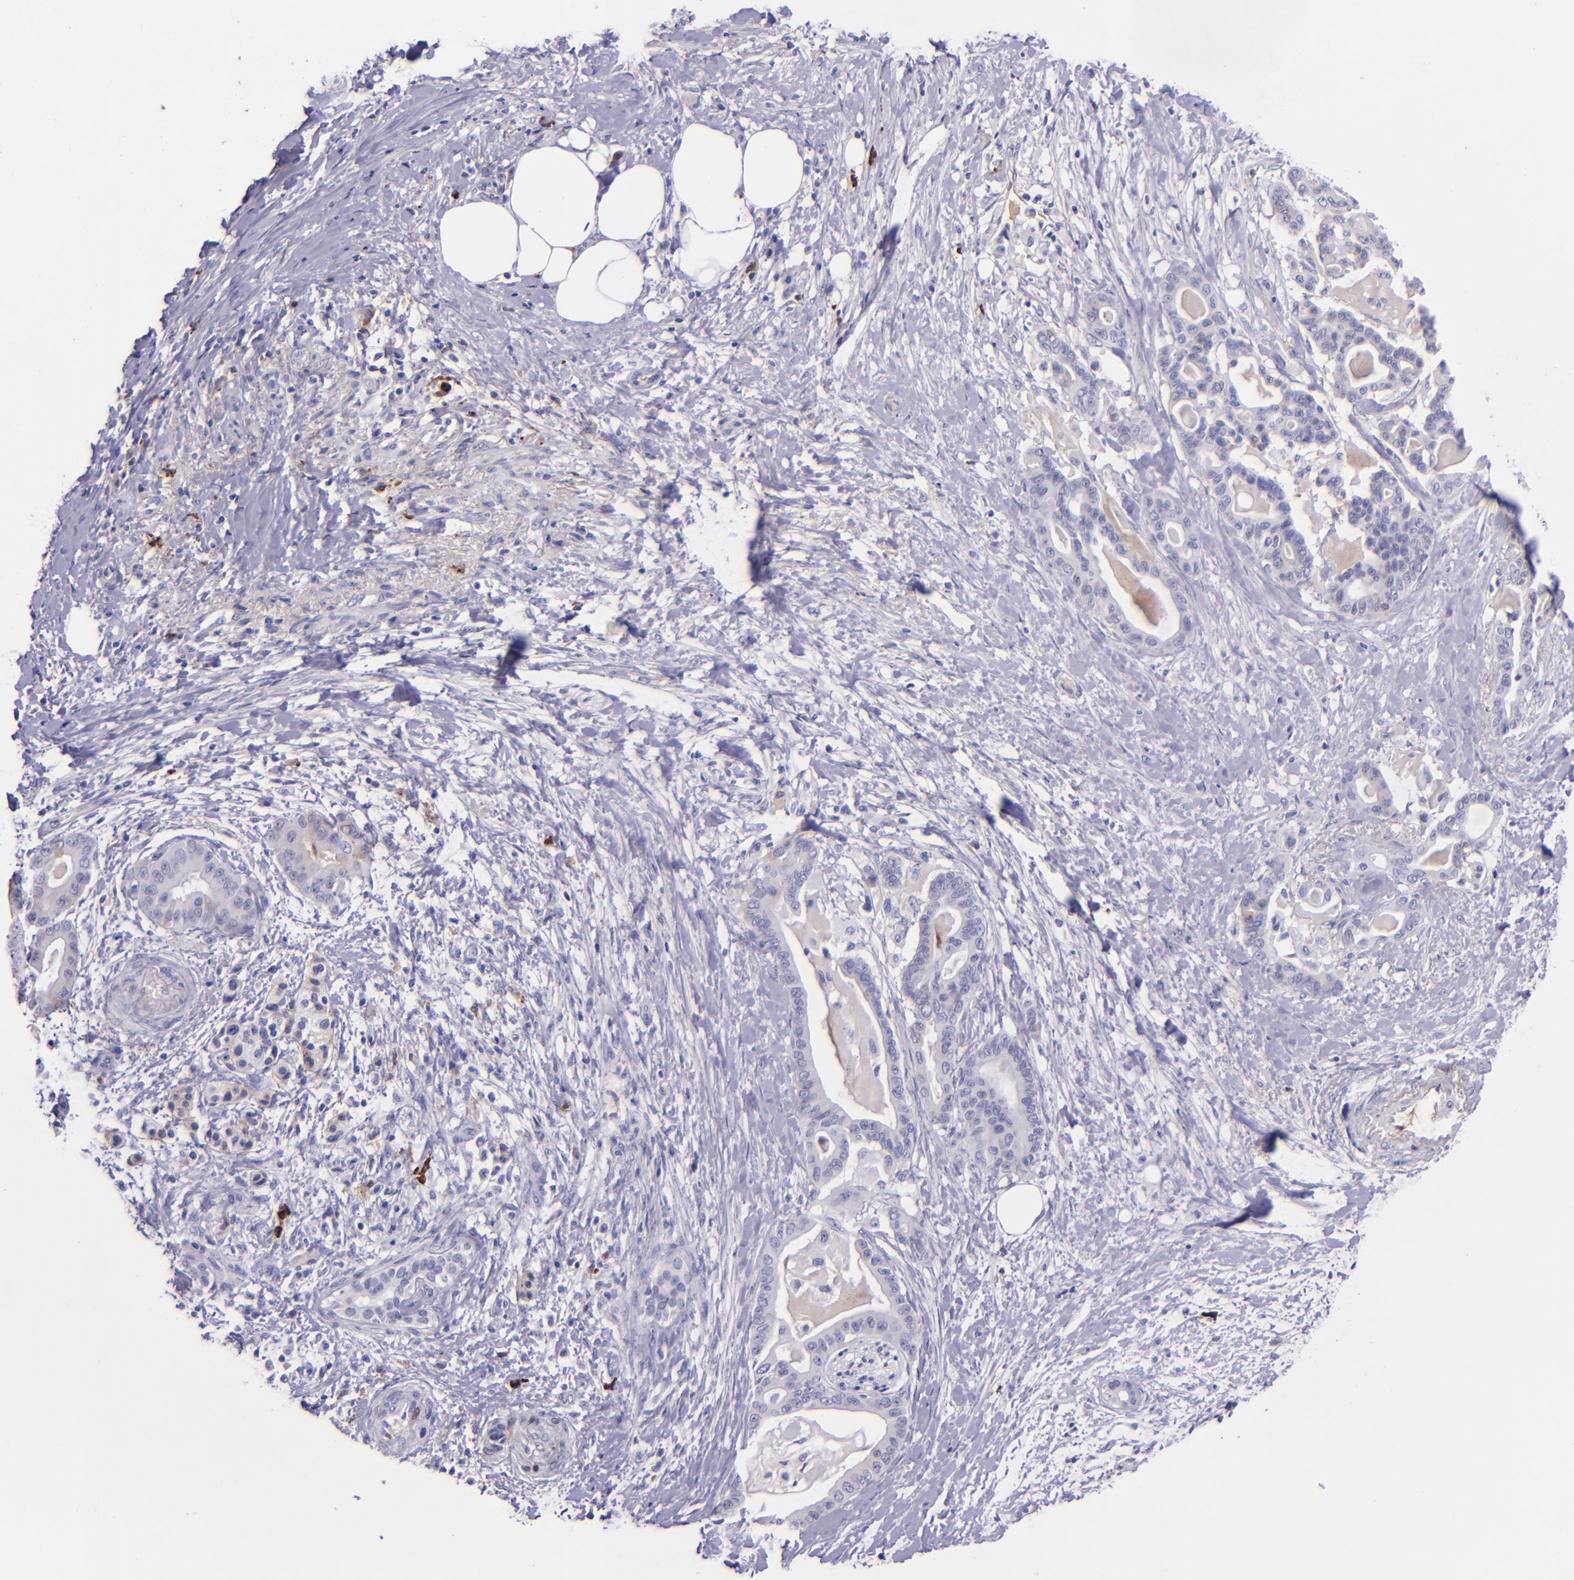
{"staining": {"intensity": "negative", "quantity": "none", "location": "none"}, "tissue": "pancreatic cancer", "cell_type": "Tumor cells", "image_type": "cancer", "snomed": [{"axis": "morphology", "description": "Adenocarcinoma, NOS"}, {"axis": "topography", "description": "Pancreas"}], "caption": "High magnification brightfield microscopy of pancreatic adenocarcinoma stained with DAB (brown) and counterstained with hematoxylin (blue): tumor cells show no significant staining.", "gene": "KNG1", "patient": {"sex": "male", "age": 63}}